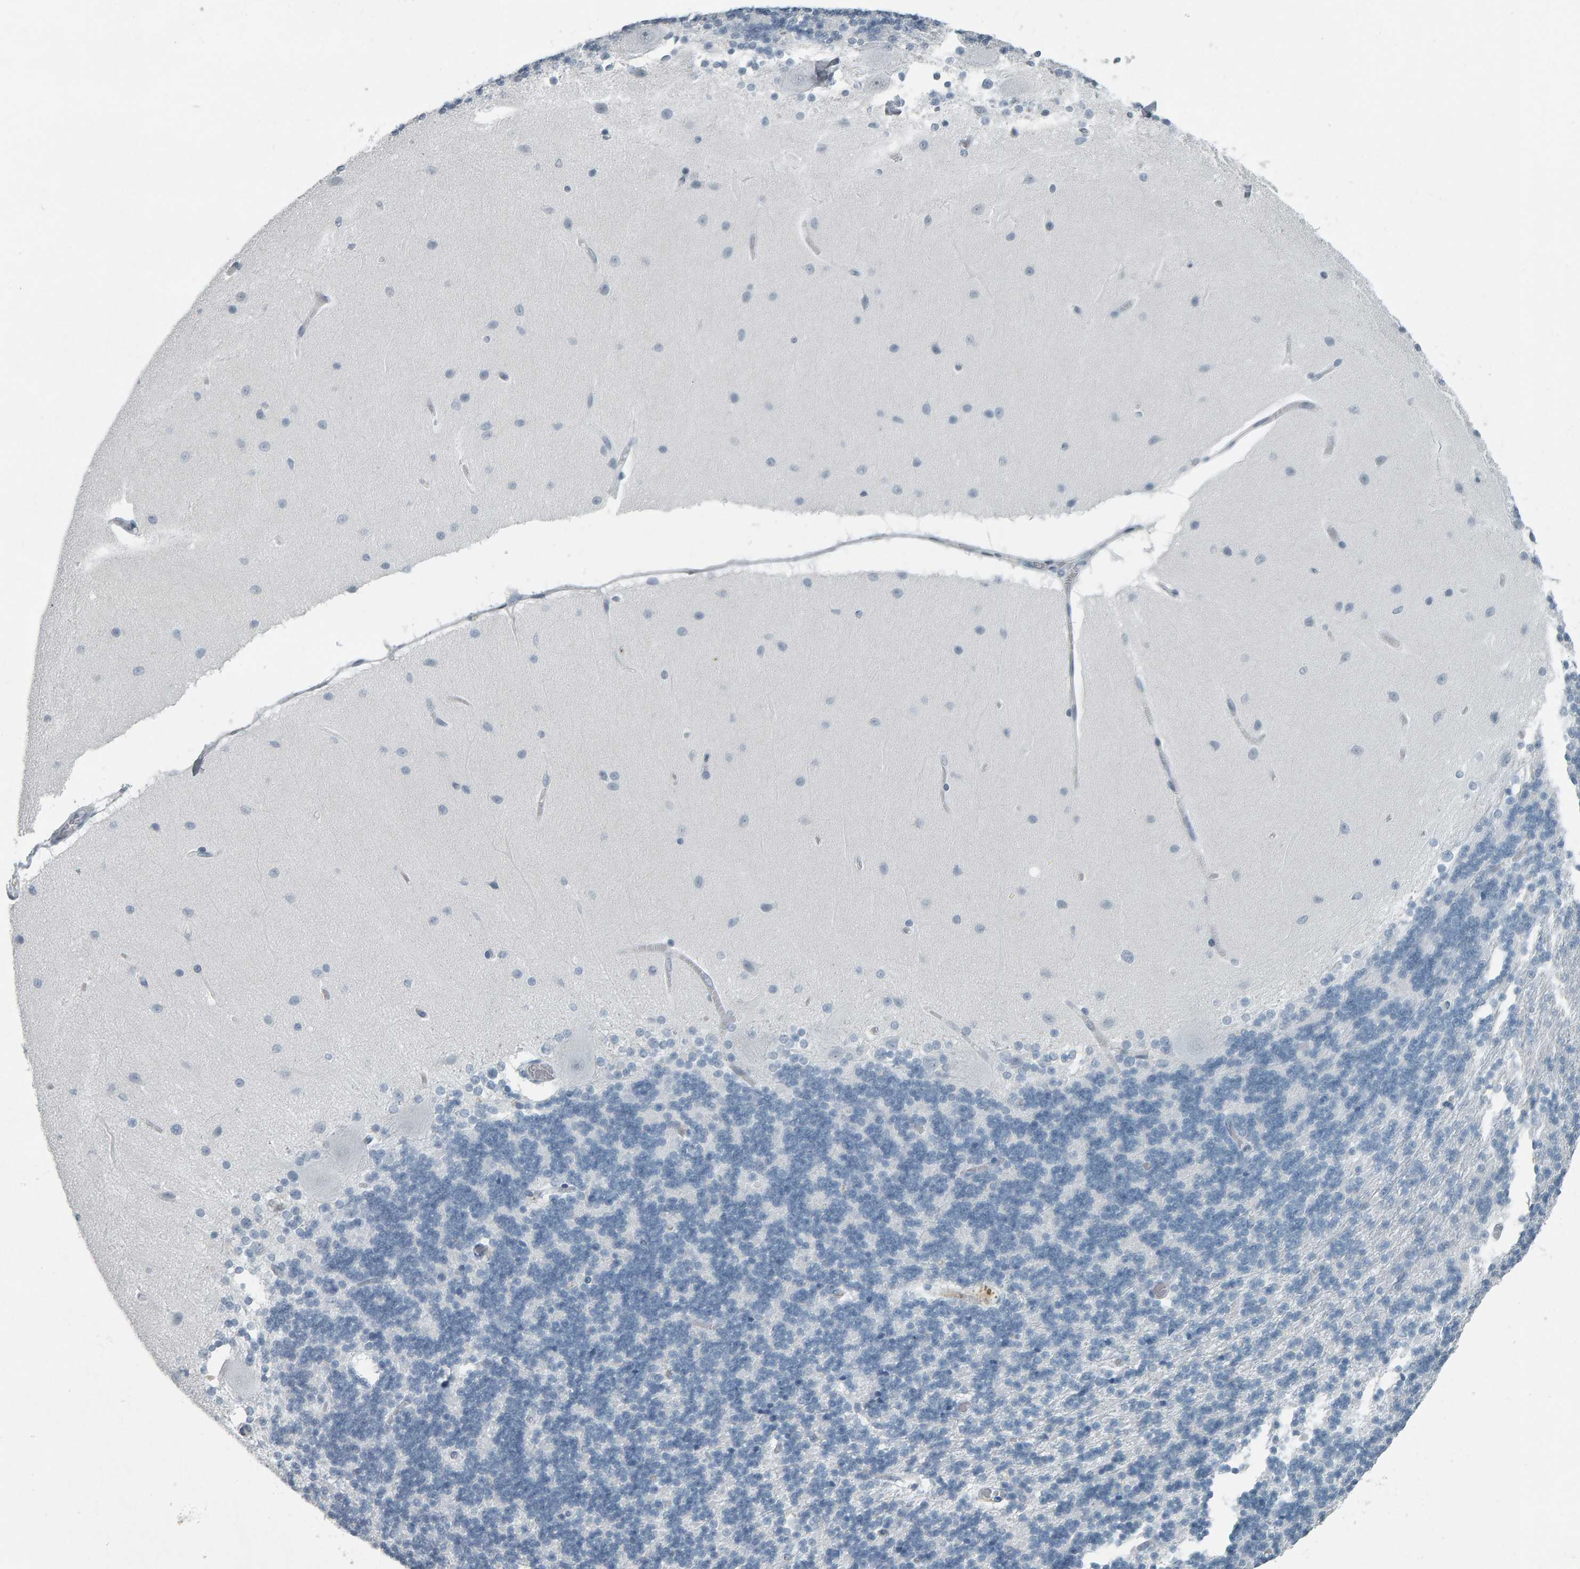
{"staining": {"intensity": "negative", "quantity": "none", "location": "none"}, "tissue": "cerebellum", "cell_type": "Cells in granular layer", "image_type": "normal", "snomed": [{"axis": "morphology", "description": "Normal tissue, NOS"}, {"axis": "topography", "description": "Cerebellum"}], "caption": "High magnification brightfield microscopy of unremarkable cerebellum stained with DAB (3,3'-diaminobenzidine) (brown) and counterstained with hematoxylin (blue): cells in granular layer show no significant staining. (IHC, brightfield microscopy, high magnification).", "gene": "PYY", "patient": {"sex": "female", "age": 54}}